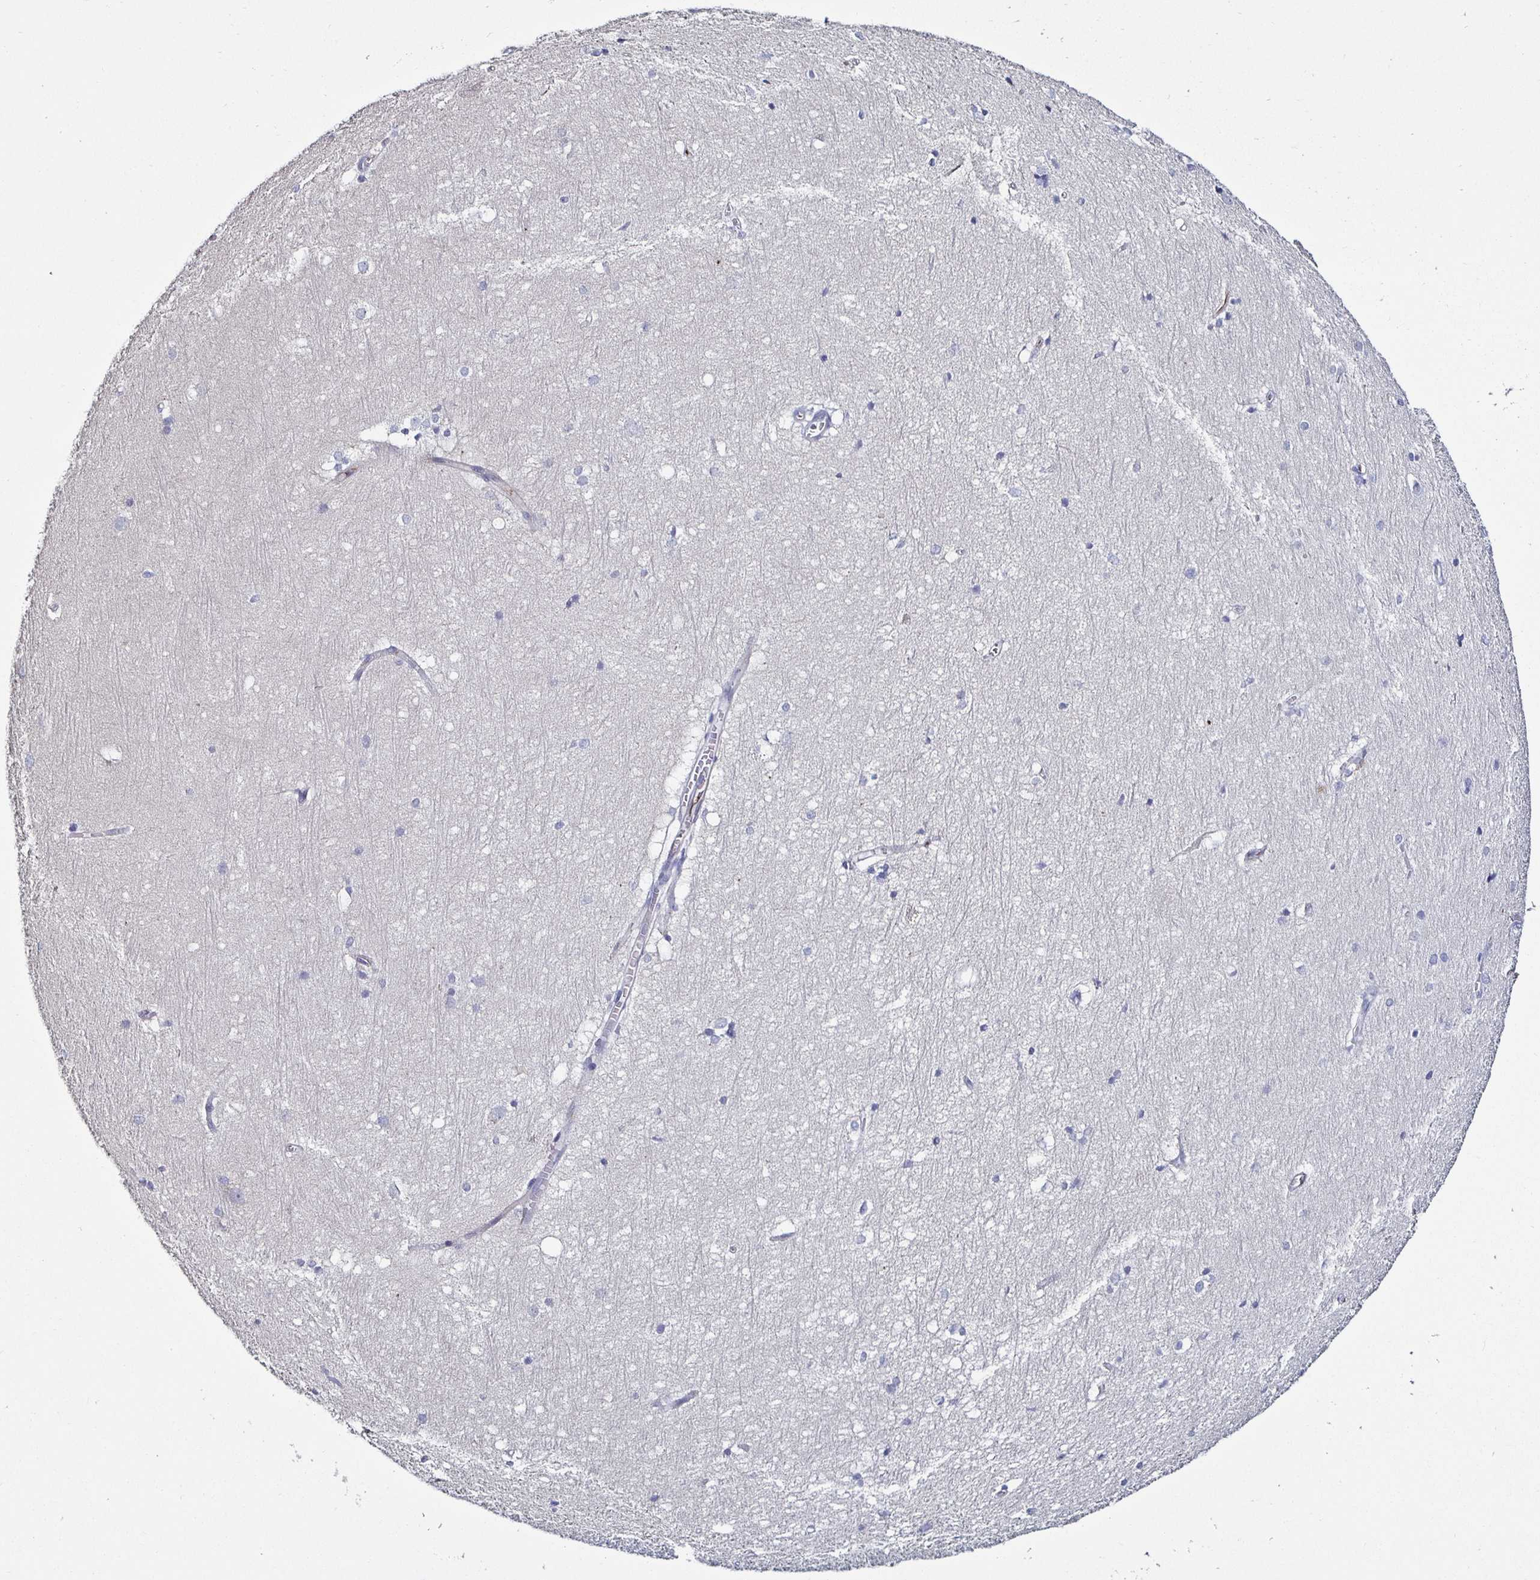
{"staining": {"intensity": "negative", "quantity": "none", "location": "none"}, "tissue": "hippocampus", "cell_type": "Glial cells", "image_type": "normal", "snomed": [{"axis": "morphology", "description": "Normal tissue, NOS"}, {"axis": "topography", "description": "Cerebral cortex"}, {"axis": "topography", "description": "Hippocampus"}], "caption": "High power microscopy image of an immunohistochemistry (IHC) image of benign hippocampus, revealing no significant positivity in glial cells. Nuclei are stained in blue.", "gene": "ACSBG2", "patient": {"sex": "female", "age": 19}}